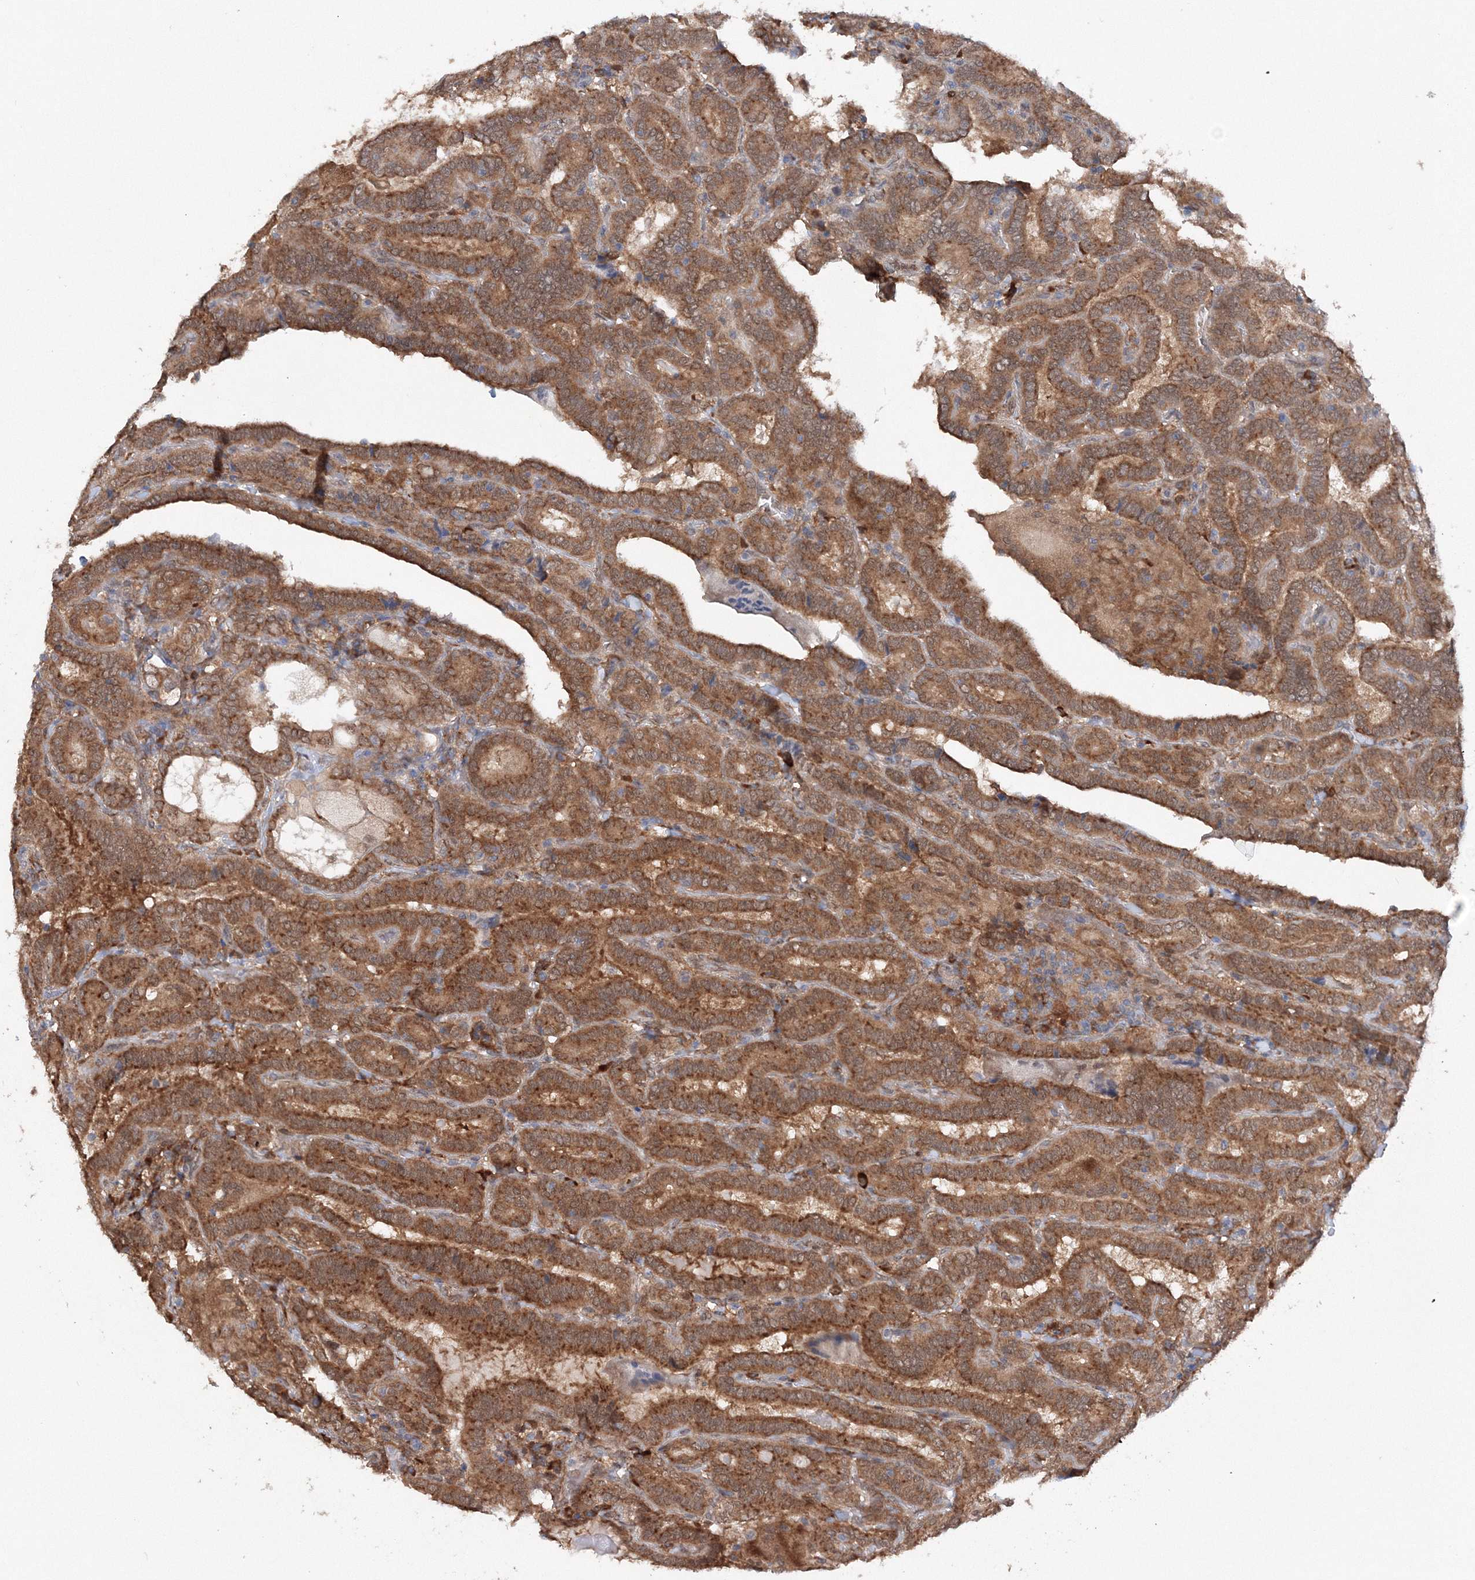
{"staining": {"intensity": "moderate", "quantity": ">75%", "location": "cytoplasmic/membranous"}, "tissue": "thyroid cancer", "cell_type": "Tumor cells", "image_type": "cancer", "snomed": [{"axis": "morphology", "description": "Papillary adenocarcinoma, NOS"}, {"axis": "topography", "description": "Thyroid gland"}], "caption": "High-power microscopy captured an immunohistochemistry (IHC) histopathology image of thyroid papillary adenocarcinoma, revealing moderate cytoplasmic/membranous expression in about >75% of tumor cells.", "gene": "DIS3L2", "patient": {"sex": "female", "age": 72}}